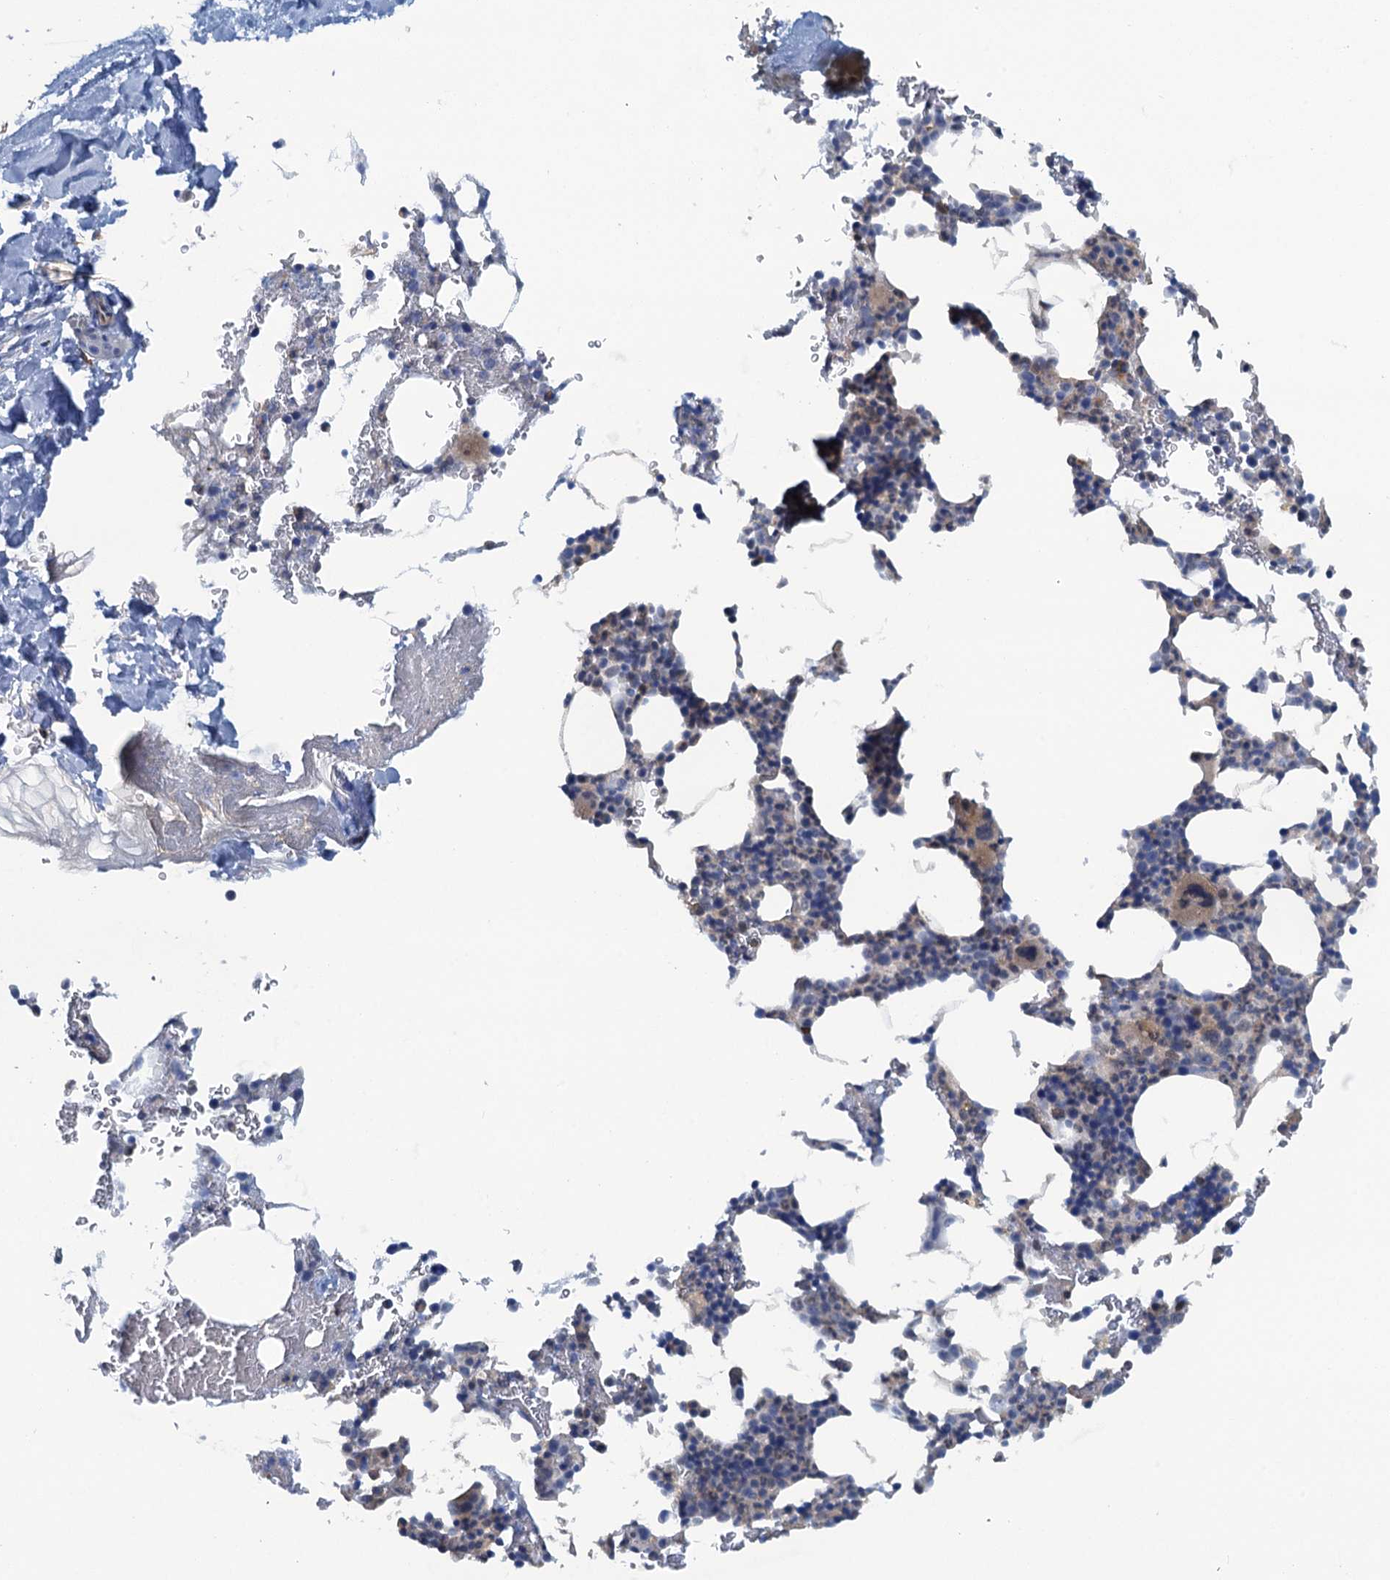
{"staining": {"intensity": "weak", "quantity": "<25%", "location": "cytoplasmic/membranous"}, "tissue": "bone marrow", "cell_type": "Hematopoietic cells", "image_type": "normal", "snomed": [{"axis": "morphology", "description": "Normal tissue, NOS"}, {"axis": "morphology", "description": "Inflammation, NOS"}, {"axis": "topography", "description": "Bone marrow"}], "caption": "An IHC micrograph of unremarkable bone marrow is shown. There is no staining in hematopoietic cells of bone marrow. (Brightfield microscopy of DAB immunohistochemistry at high magnification).", "gene": "MYO16", "patient": {"sex": "male", "age": 41}}